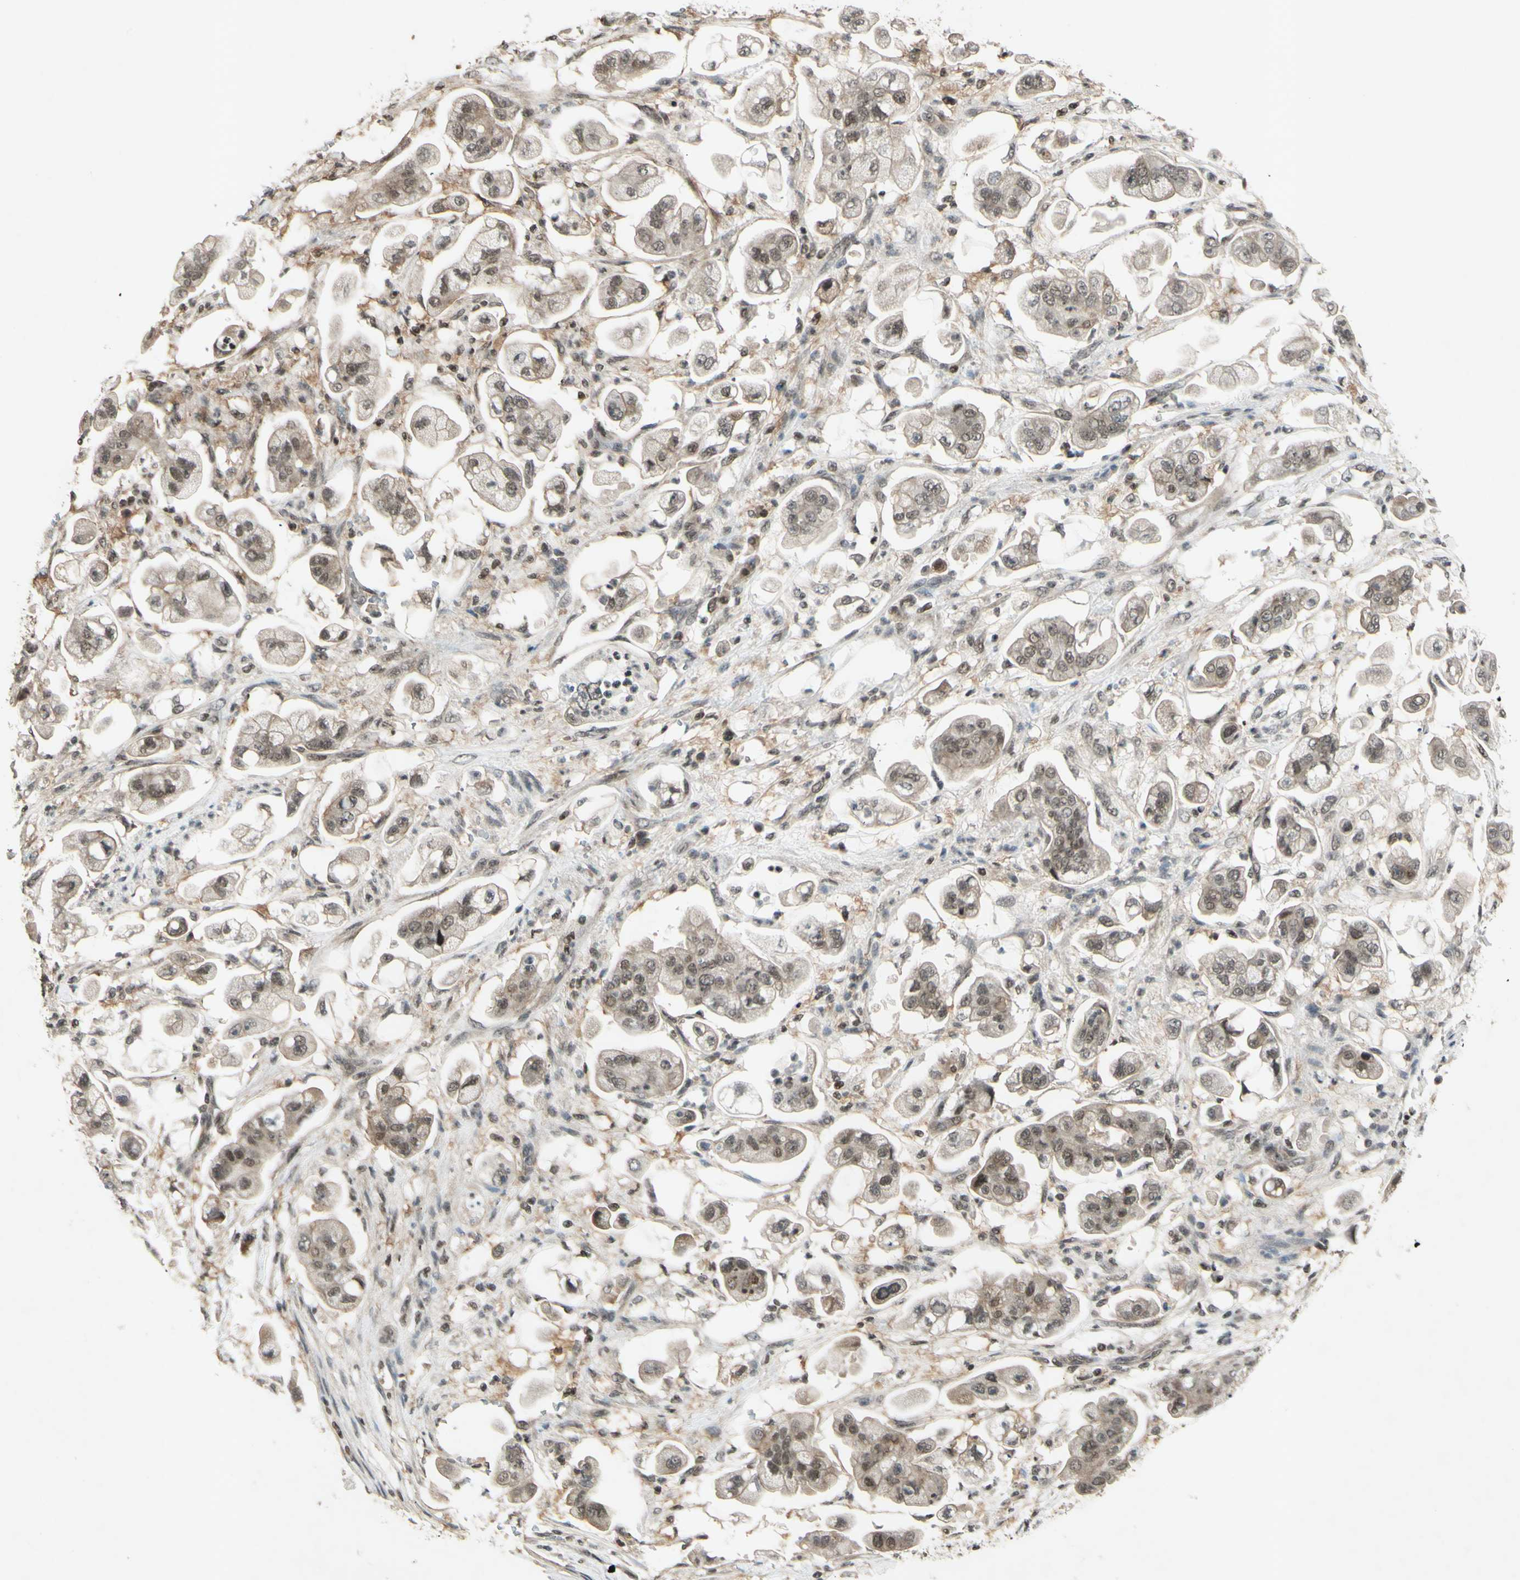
{"staining": {"intensity": "weak", "quantity": ">75%", "location": "nuclear"}, "tissue": "stomach cancer", "cell_type": "Tumor cells", "image_type": "cancer", "snomed": [{"axis": "morphology", "description": "Adenocarcinoma, NOS"}, {"axis": "topography", "description": "Stomach"}], "caption": "A brown stain labels weak nuclear positivity of a protein in human adenocarcinoma (stomach) tumor cells. (Brightfield microscopy of DAB IHC at high magnification).", "gene": "SNW1", "patient": {"sex": "male", "age": 62}}